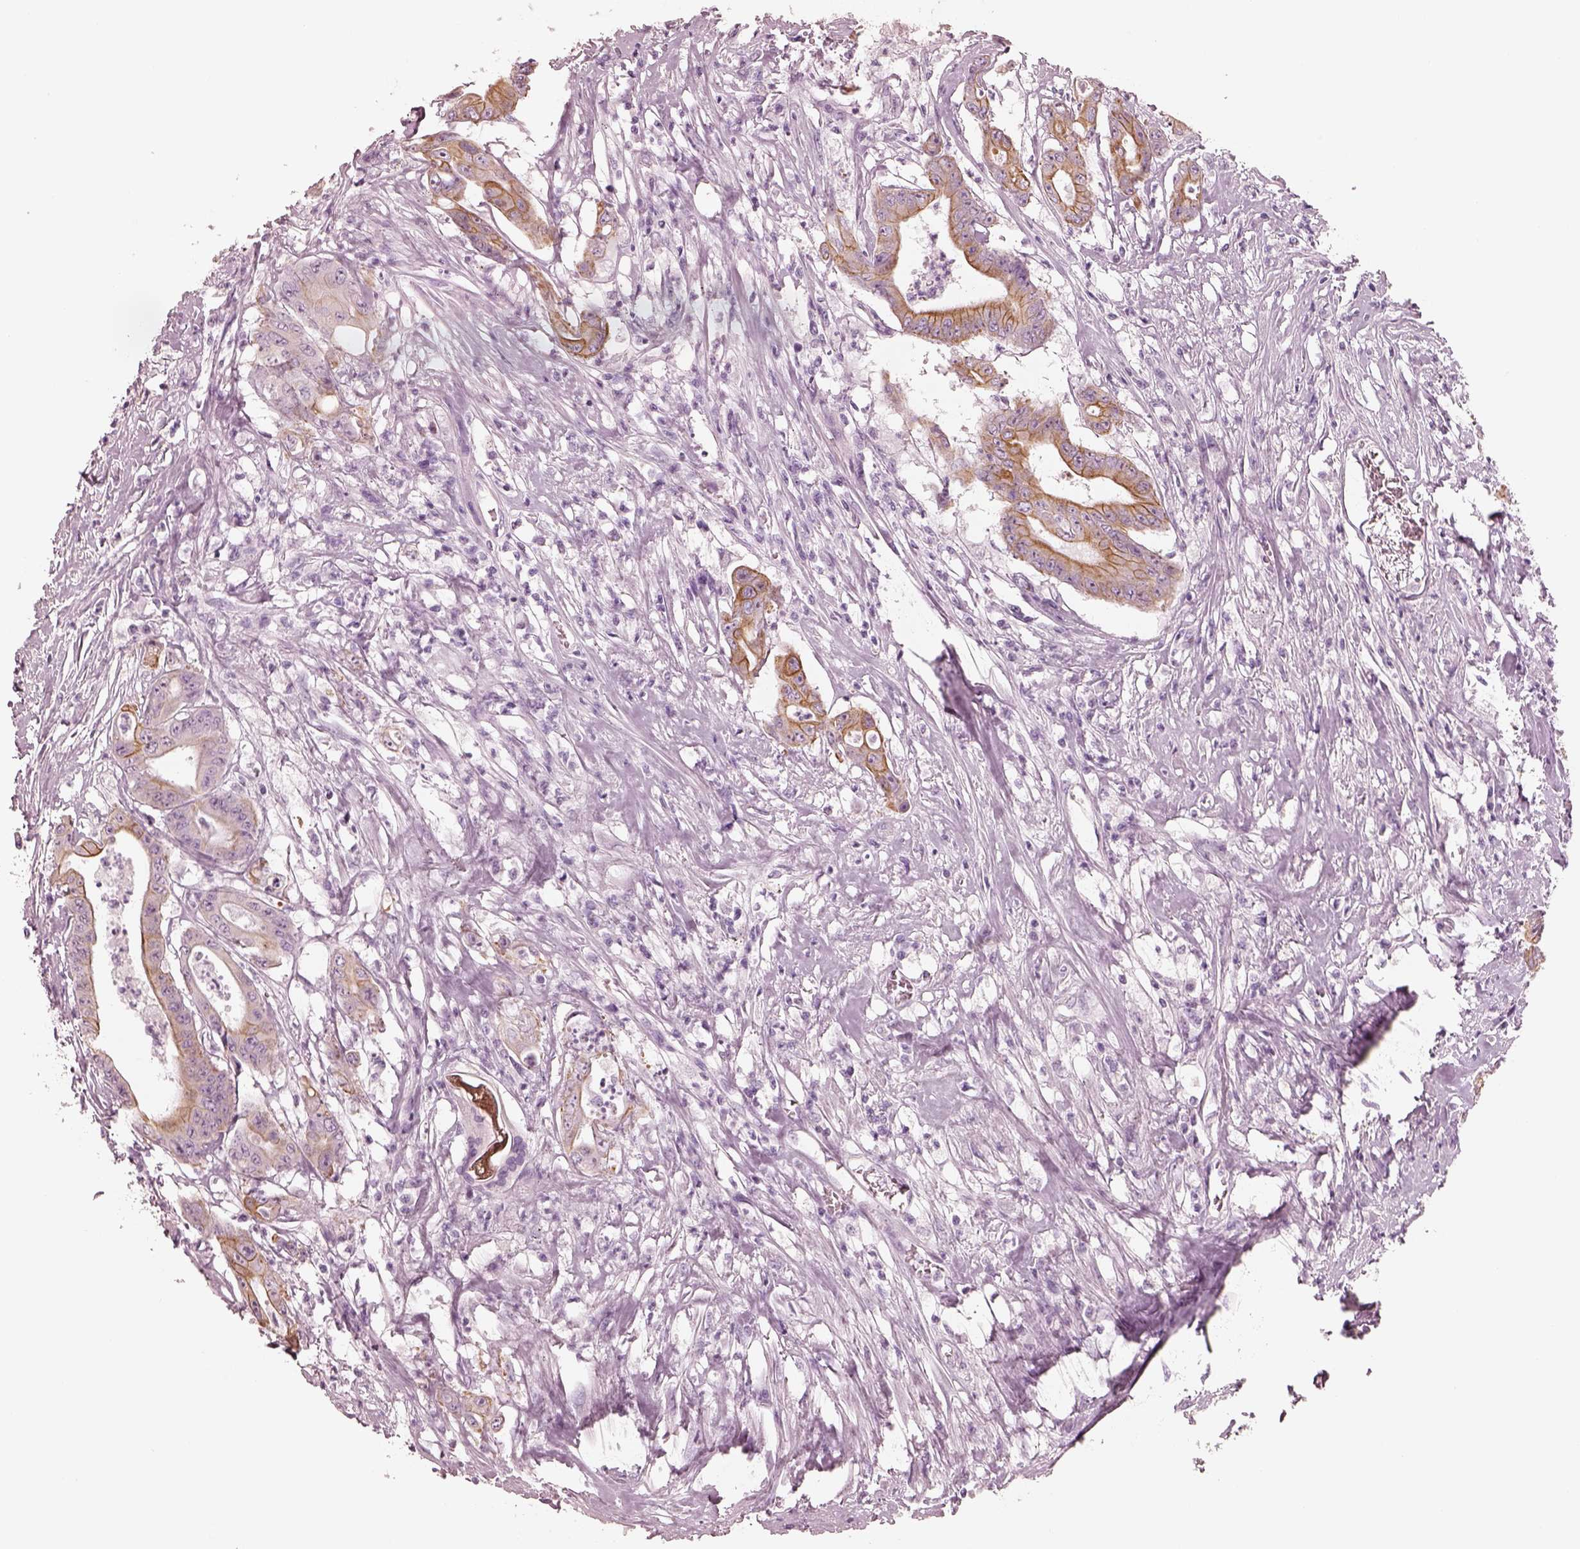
{"staining": {"intensity": "moderate", "quantity": "<25%", "location": "cytoplasmic/membranous"}, "tissue": "colorectal cancer", "cell_type": "Tumor cells", "image_type": "cancer", "snomed": [{"axis": "morphology", "description": "Adenocarcinoma, NOS"}, {"axis": "topography", "description": "Rectum"}], "caption": "Adenocarcinoma (colorectal) stained with a brown dye shows moderate cytoplasmic/membranous positive expression in approximately <25% of tumor cells.", "gene": "PON3", "patient": {"sex": "male", "age": 54}}